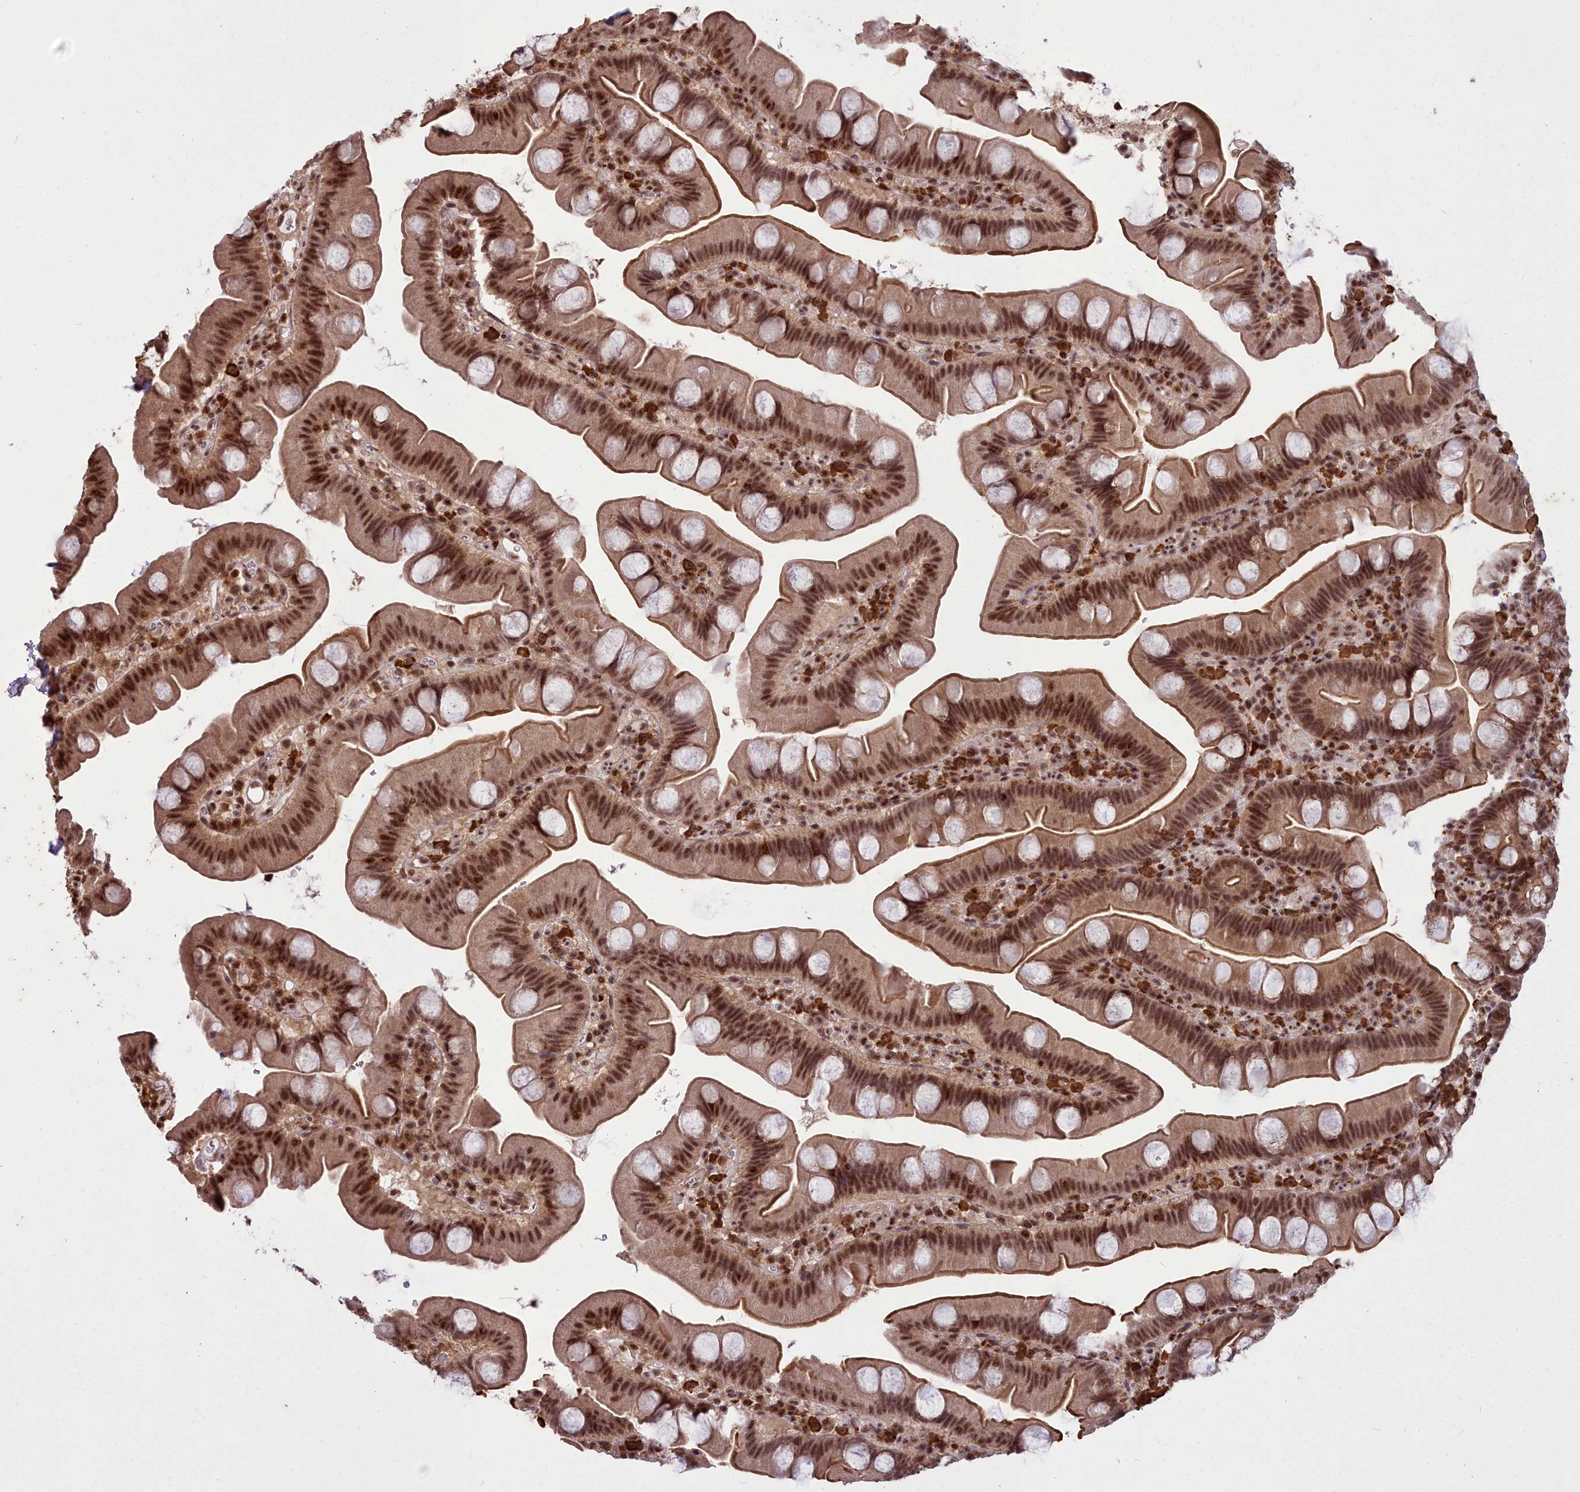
{"staining": {"intensity": "strong", "quantity": ">75%", "location": "cytoplasmic/membranous,nuclear"}, "tissue": "small intestine", "cell_type": "Glandular cells", "image_type": "normal", "snomed": [{"axis": "morphology", "description": "Normal tissue, NOS"}, {"axis": "topography", "description": "Small intestine"}], "caption": "Benign small intestine reveals strong cytoplasmic/membranous,nuclear staining in approximately >75% of glandular cells (brown staining indicates protein expression, while blue staining denotes nuclei)..", "gene": "GMEB1", "patient": {"sex": "female", "age": 68}}